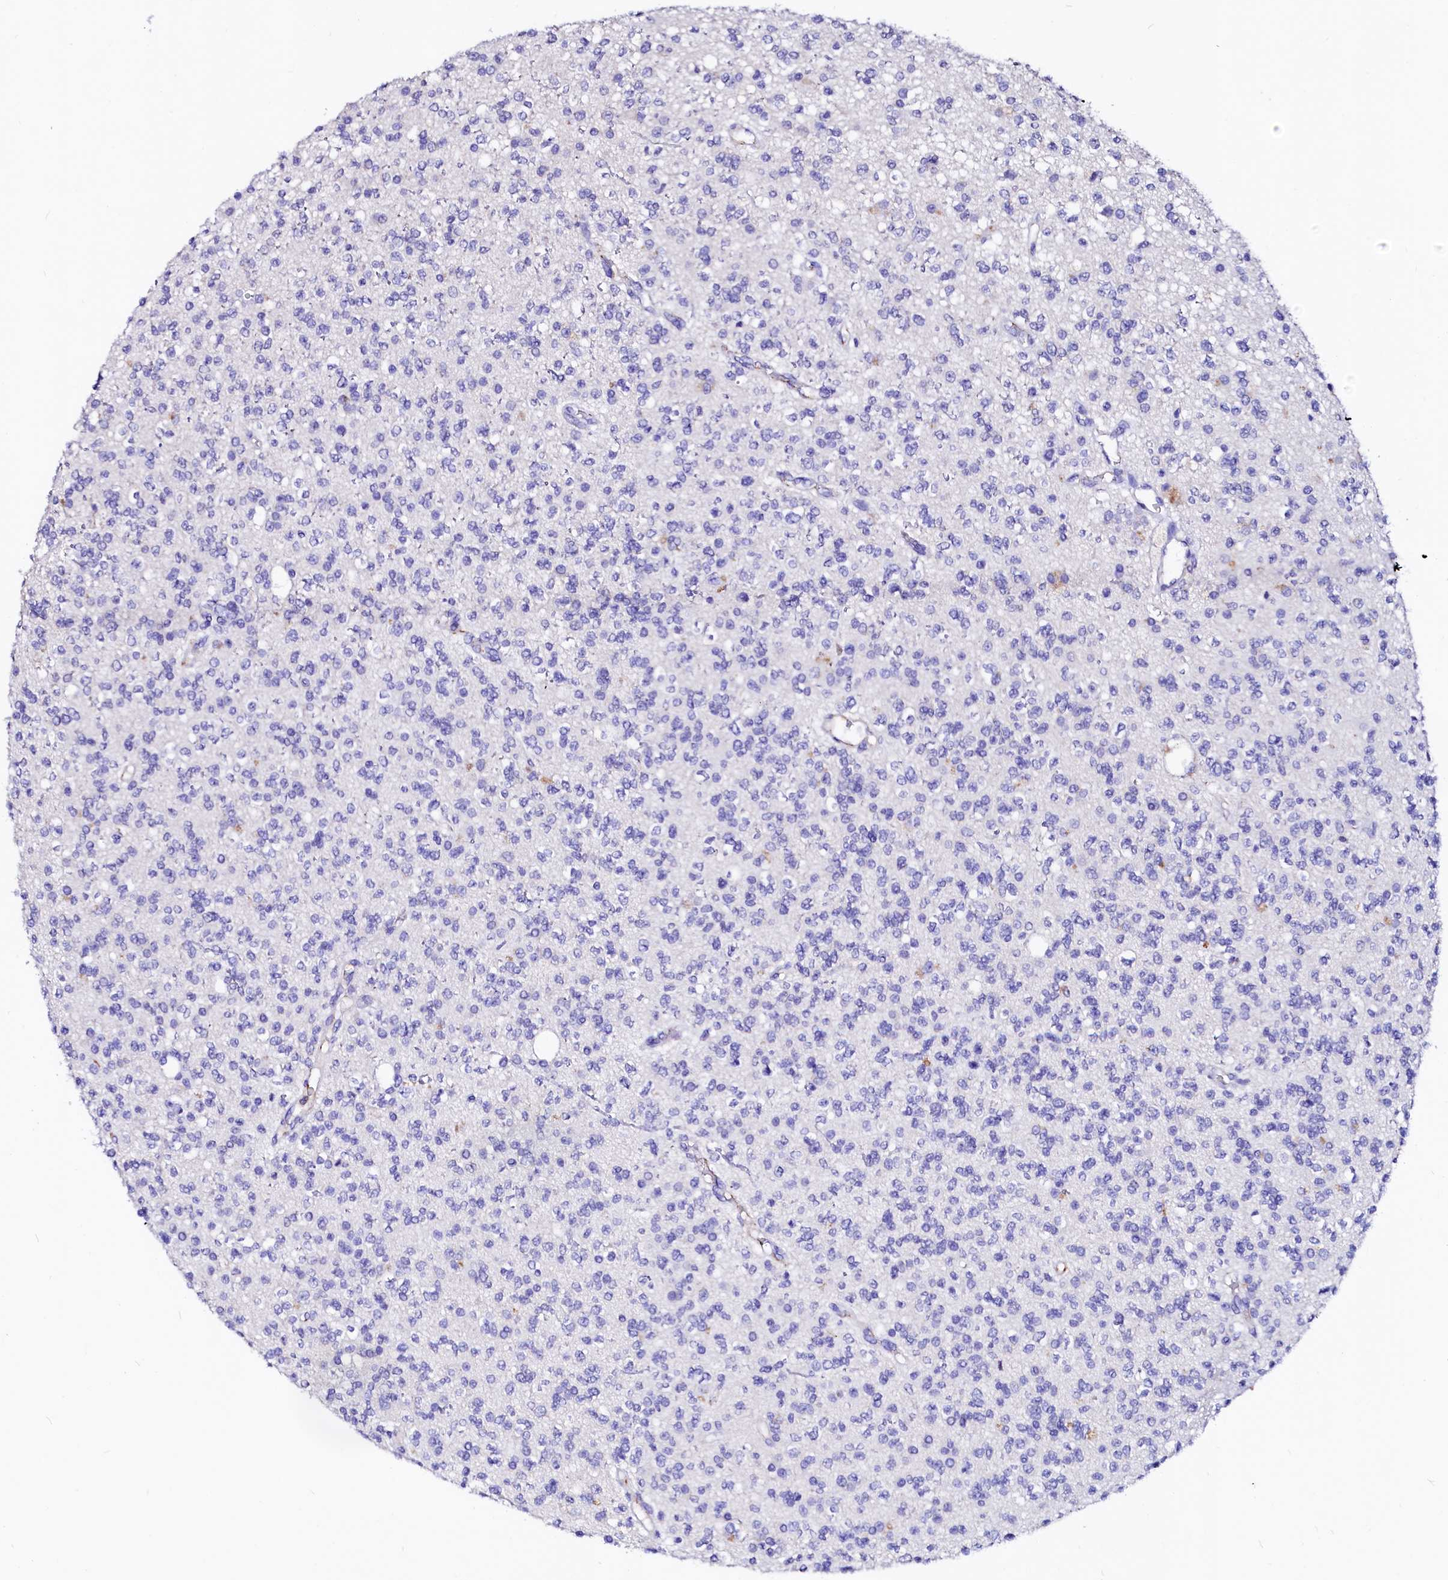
{"staining": {"intensity": "negative", "quantity": "none", "location": "none"}, "tissue": "glioma", "cell_type": "Tumor cells", "image_type": "cancer", "snomed": [{"axis": "morphology", "description": "Glioma, malignant, High grade"}, {"axis": "topography", "description": "Brain"}], "caption": "Immunohistochemical staining of malignant glioma (high-grade) exhibits no significant expression in tumor cells.", "gene": "RAB27A", "patient": {"sex": "male", "age": 34}}